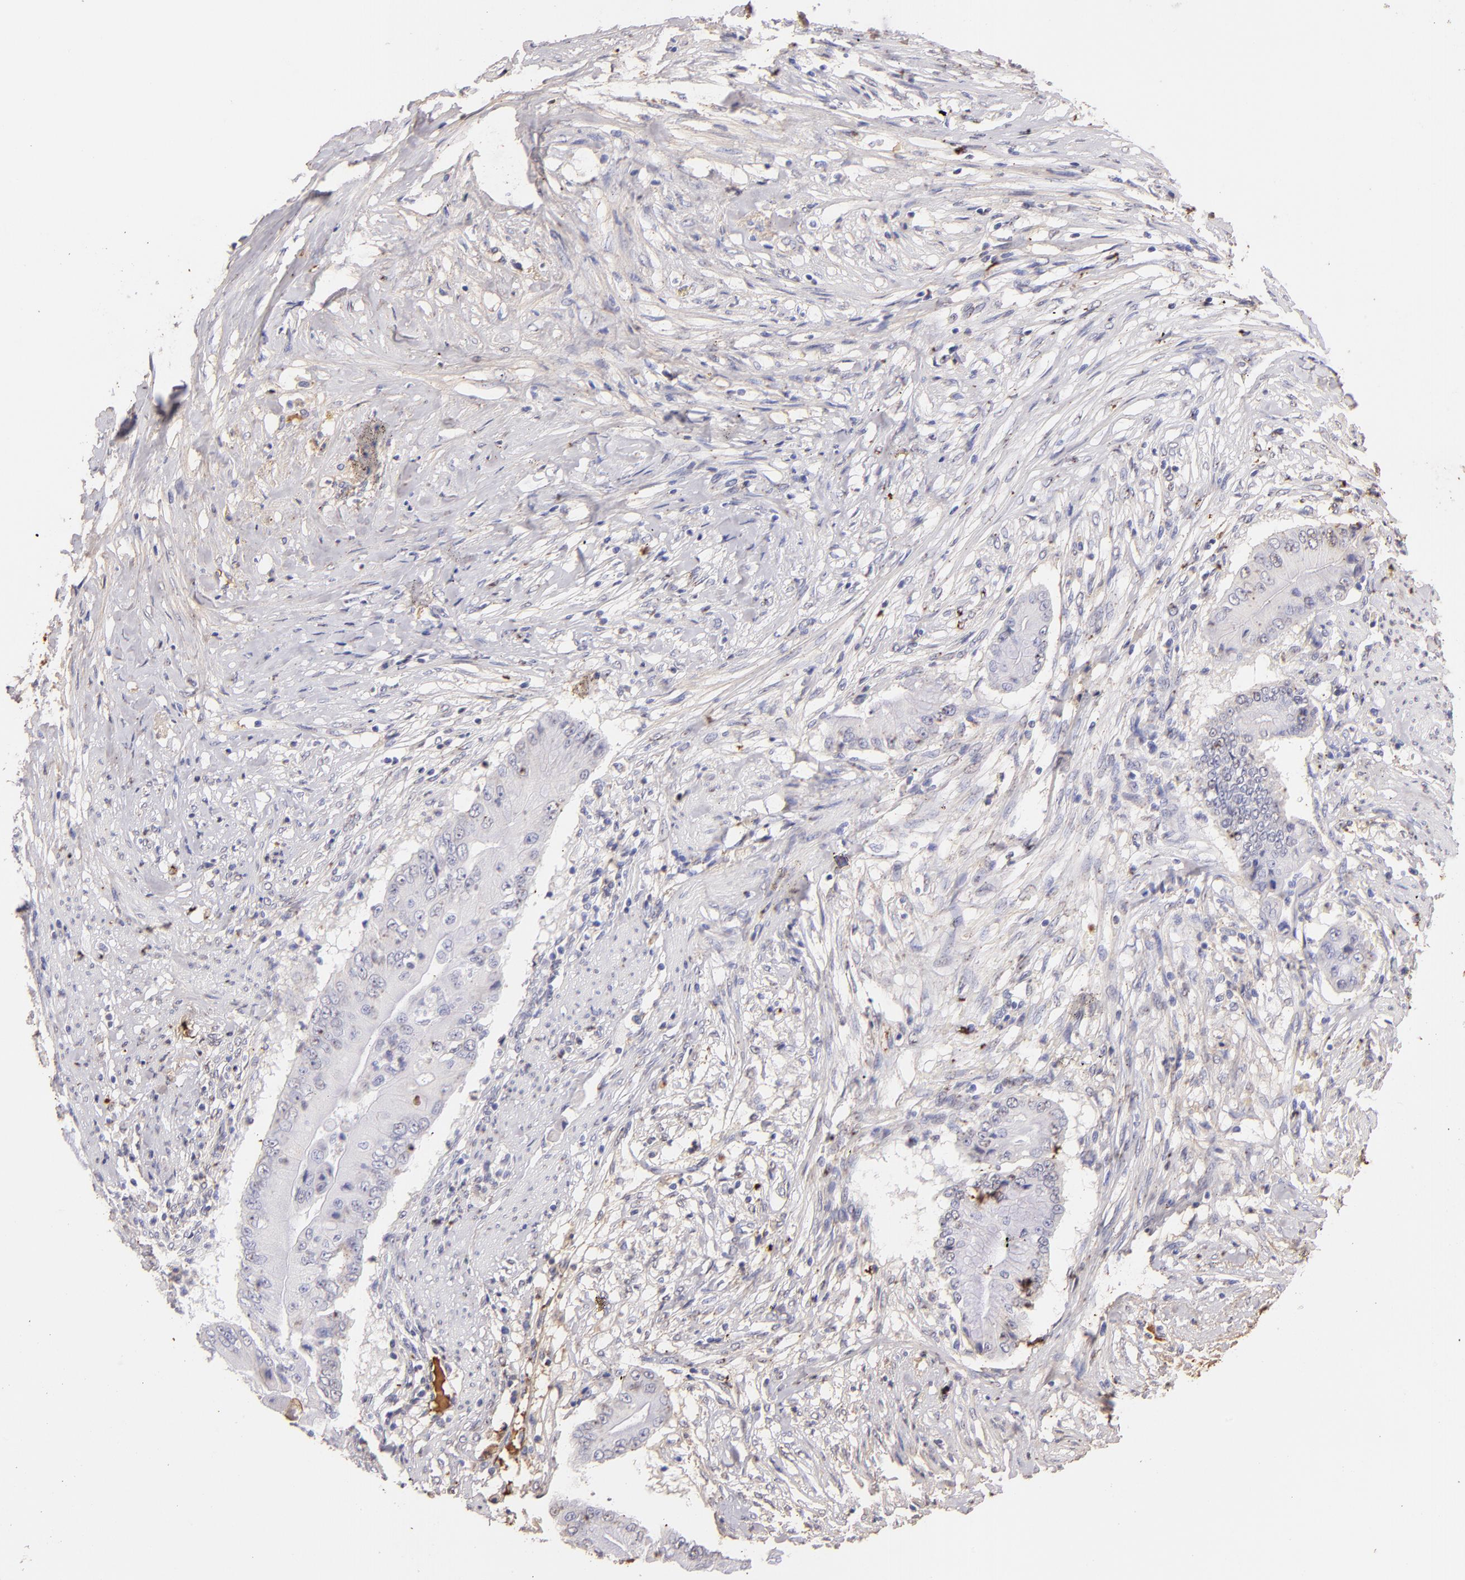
{"staining": {"intensity": "negative", "quantity": "none", "location": "none"}, "tissue": "pancreatic cancer", "cell_type": "Tumor cells", "image_type": "cancer", "snomed": [{"axis": "morphology", "description": "Adenocarcinoma, NOS"}, {"axis": "topography", "description": "Pancreas"}], "caption": "A histopathology image of pancreatic cancer stained for a protein demonstrates no brown staining in tumor cells.", "gene": "FGB", "patient": {"sex": "male", "age": 62}}